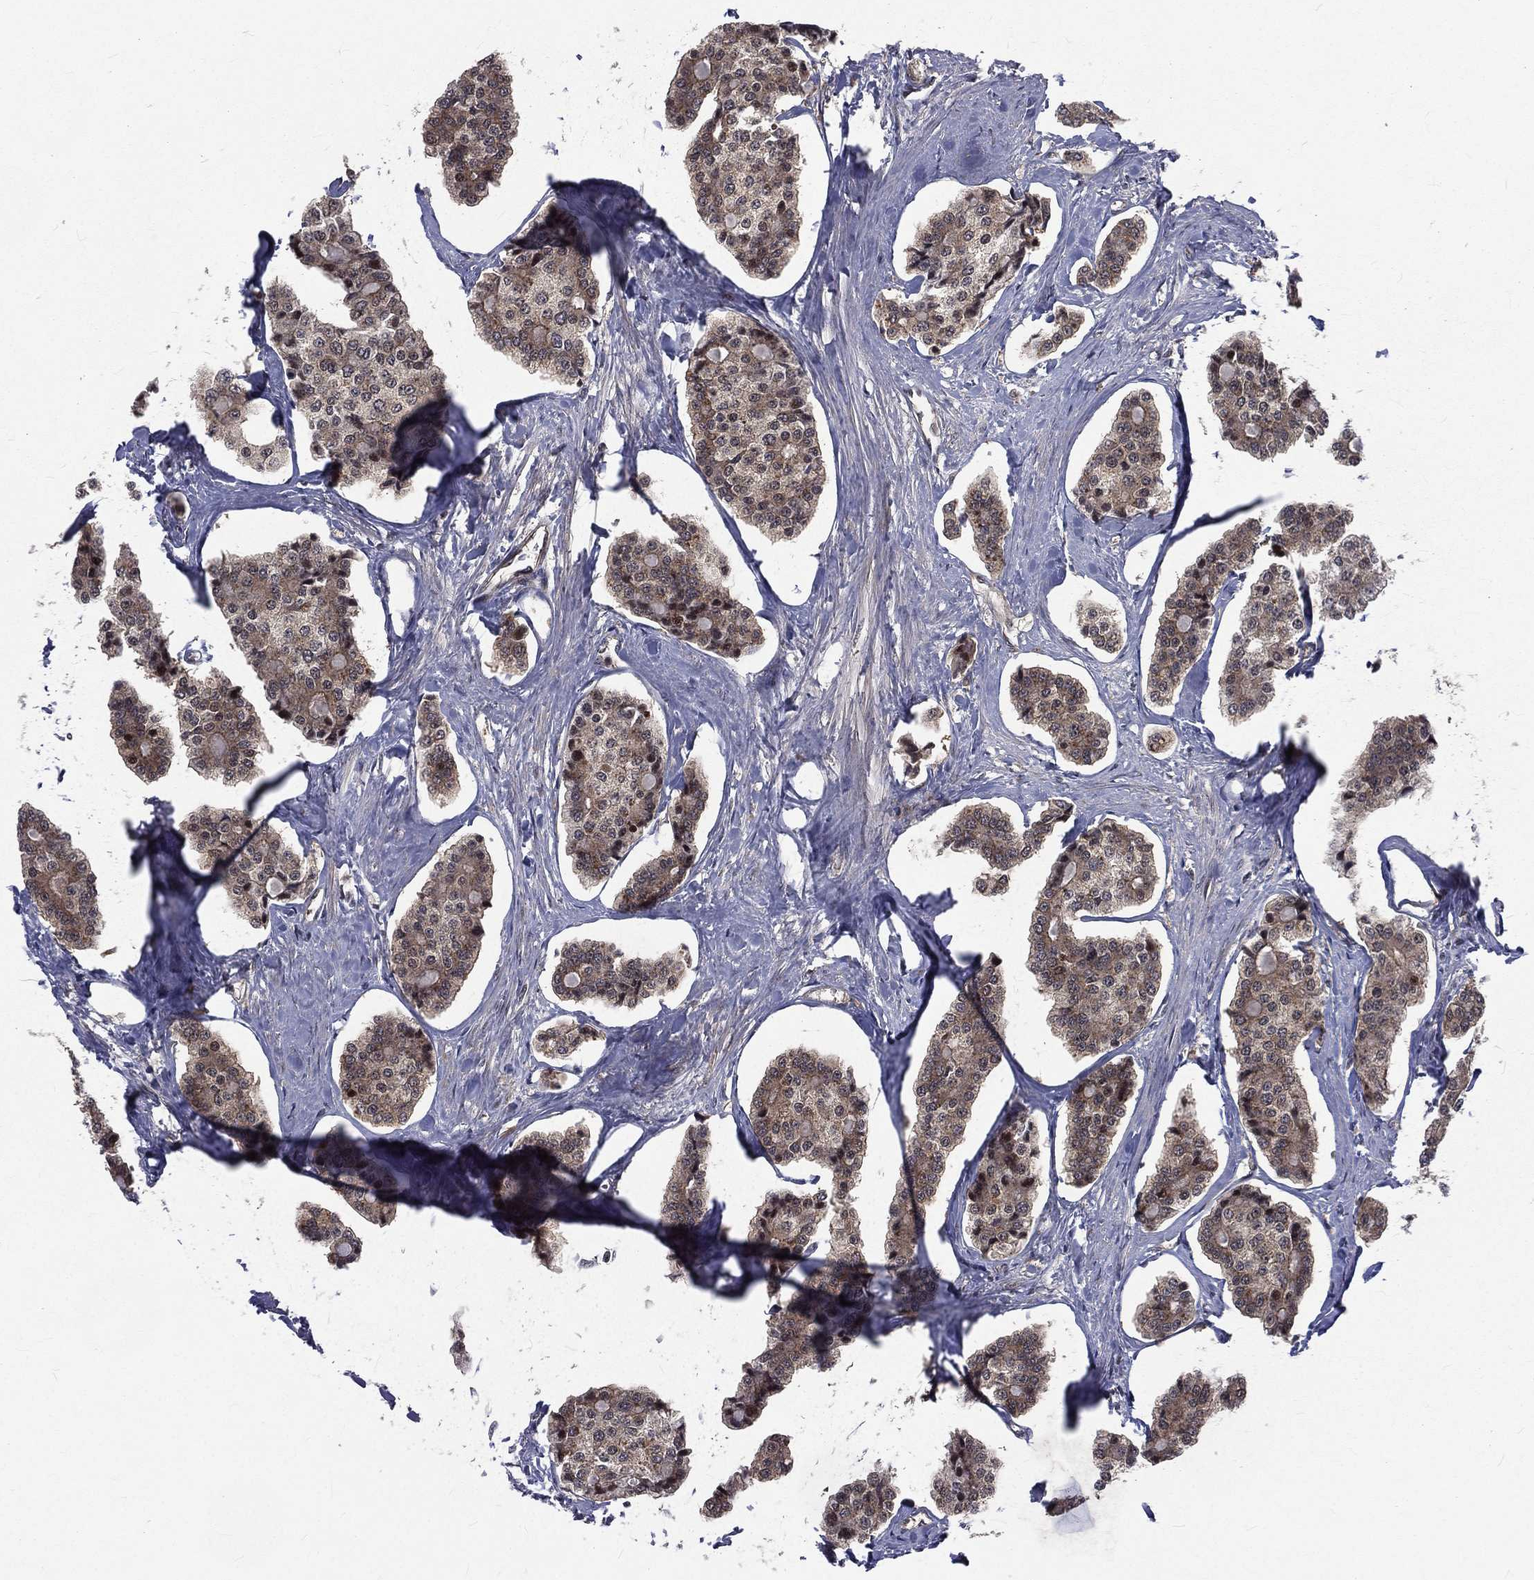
{"staining": {"intensity": "weak", "quantity": "25%-75%", "location": "cytoplasmic/membranous"}, "tissue": "carcinoid", "cell_type": "Tumor cells", "image_type": "cancer", "snomed": [{"axis": "morphology", "description": "Carcinoid, malignant, NOS"}, {"axis": "topography", "description": "Small intestine"}], "caption": "IHC micrograph of carcinoid stained for a protein (brown), which reveals low levels of weak cytoplasmic/membranous staining in about 25%-75% of tumor cells.", "gene": "ARL3", "patient": {"sex": "female", "age": 65}}